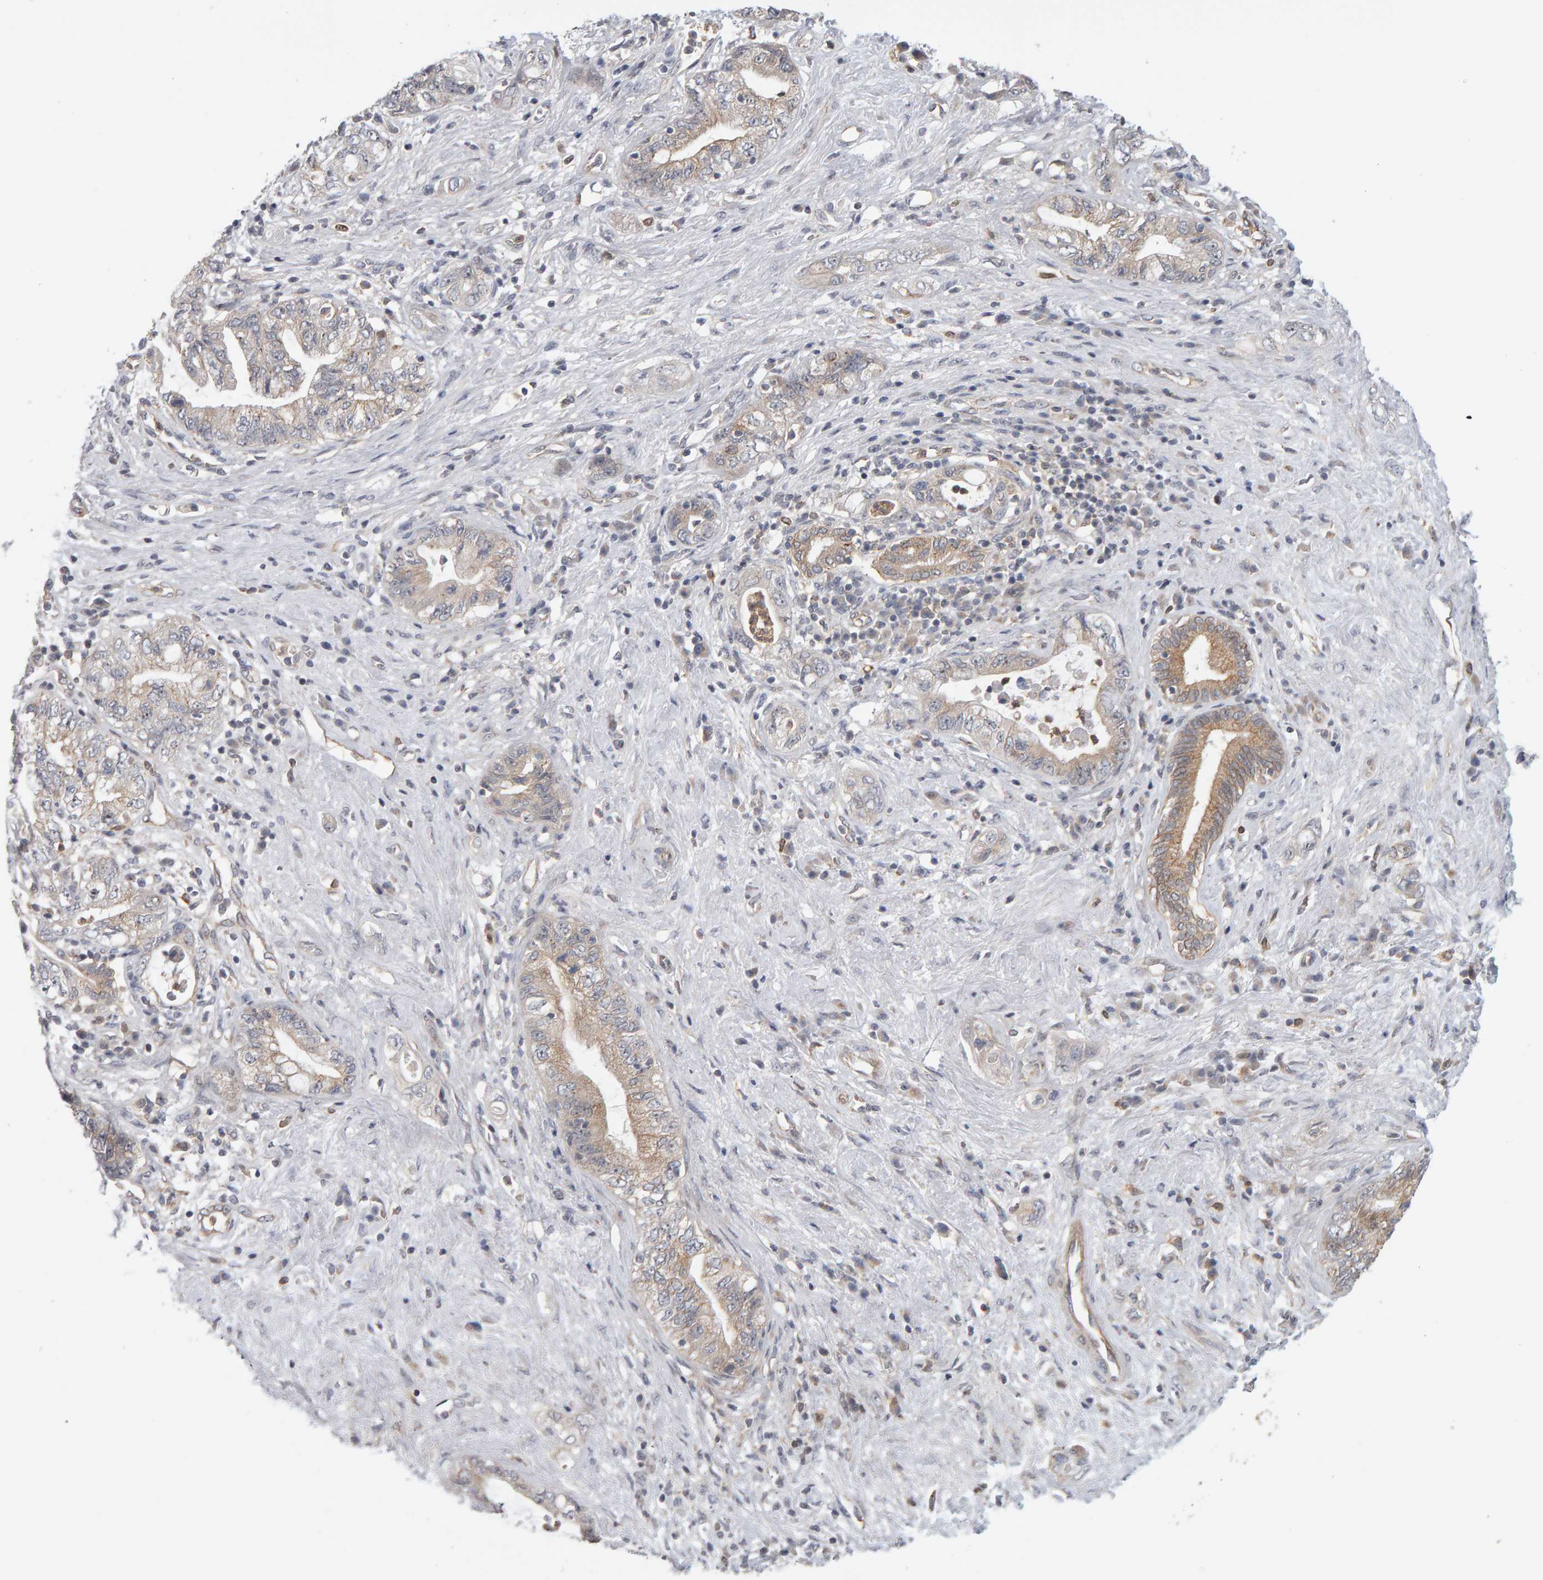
{"staining": {"intensity": "weak", "quantity": ">75%", "location": "cytoplasmic/membranous"}, "tissue": "pancreatic cancer", "cell_type": "Tumor cells", "image_type": "cancer", "snomed": [{"axis": "morphology", "description": "Adenocarcinoma, NOS"}, {"axis": "topography", "description": "Pancreas"}], "caption": "Pancreatic adenocarcinoma tissue shows weak cytoplasmic/membranous staining in approximately >75% of tumor cells", "gene": "MSRA", "patient": {"sex": "female", "age": 73}}